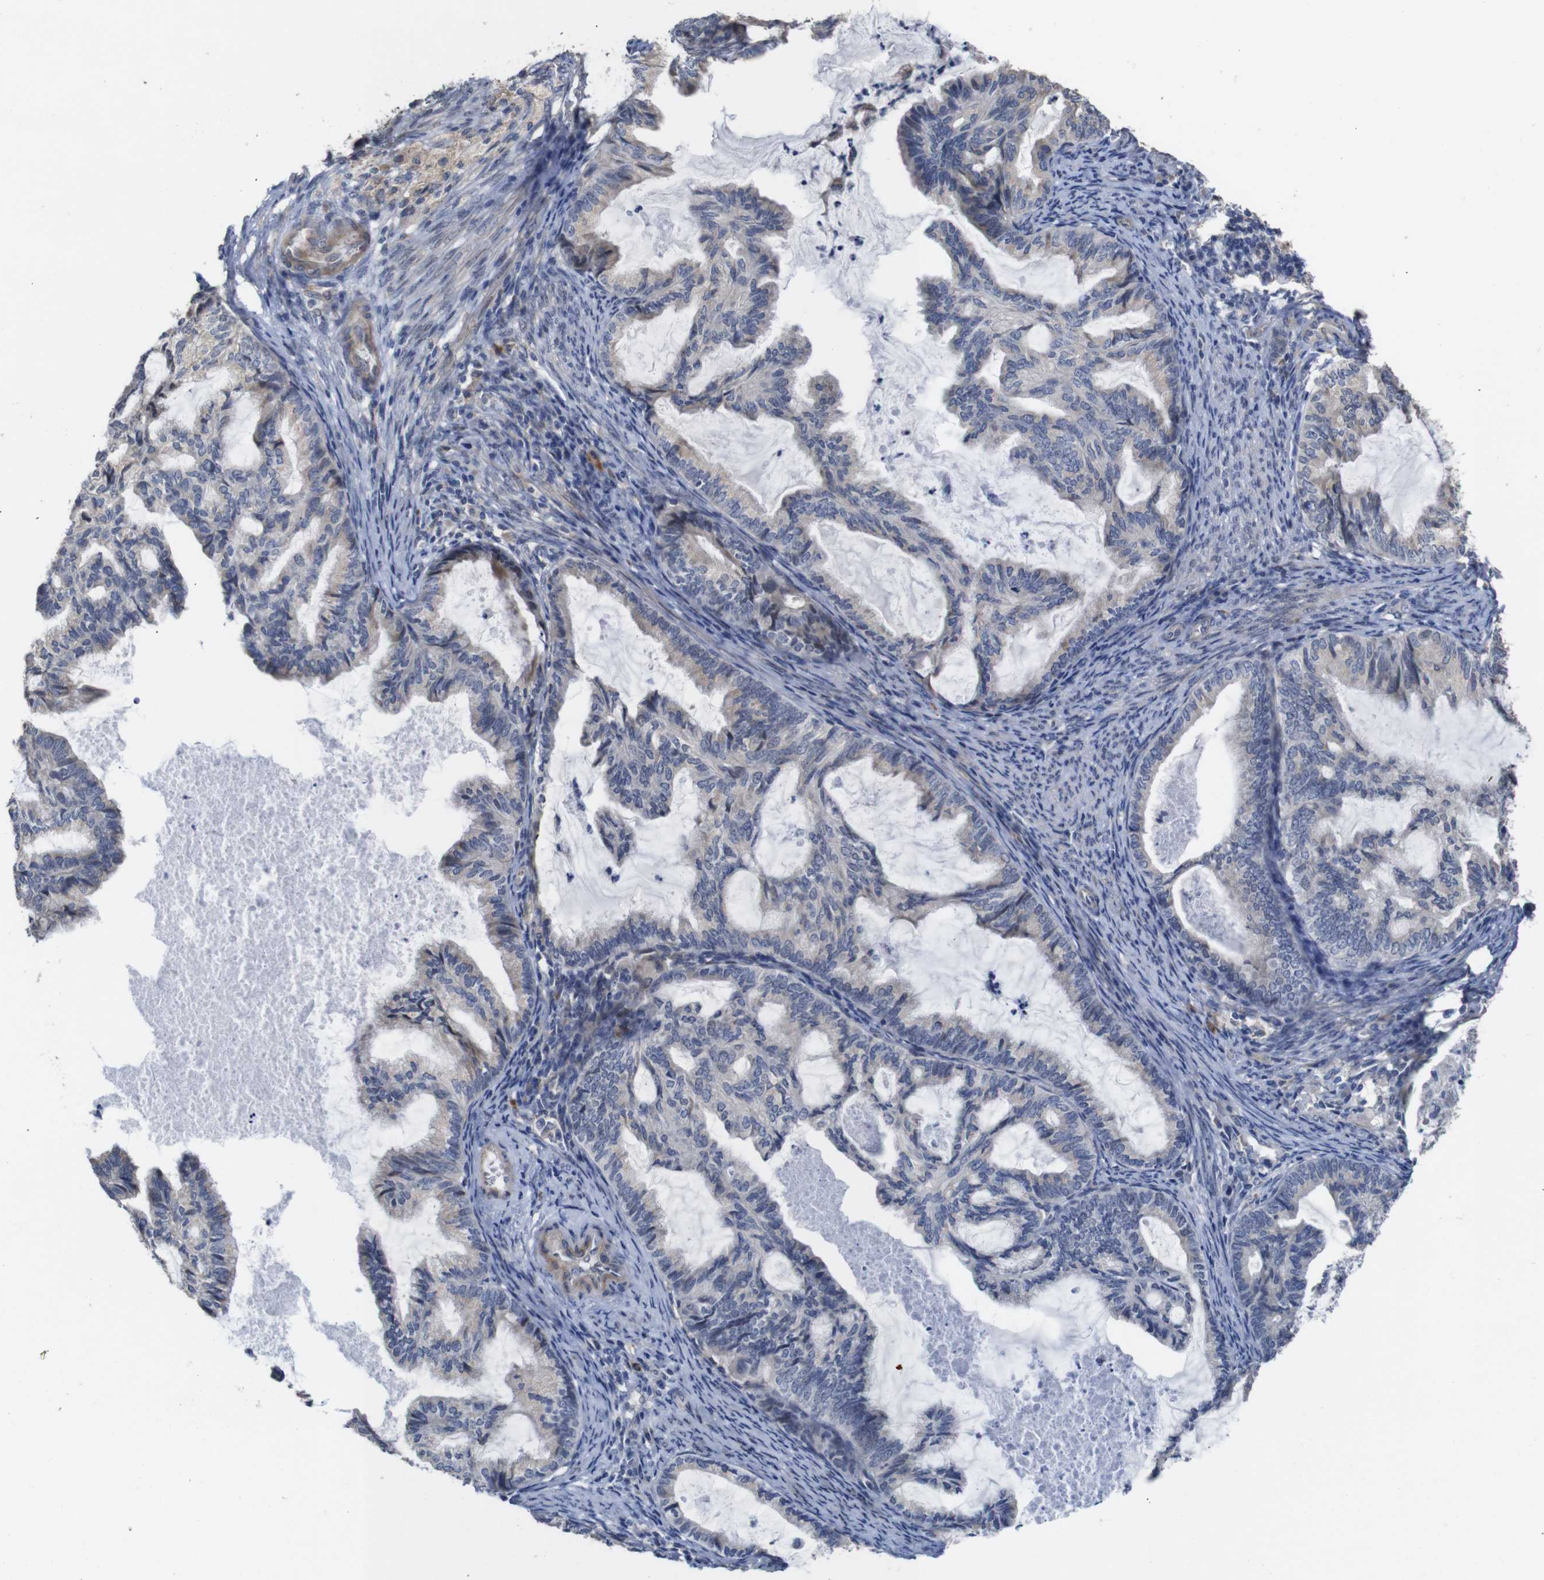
{"staining": {"intensity": "weak", "quantity": "<25%", "location": "cytoplasmic/membranous"}, "tissue": "cervical cancer", "cell_type": "Tumor cells", "image_type": "cancer", "snomed": [{"axis": "morphology", "description": "Normal tissue, NOS"}, {"axis": "morphology", "description": "Adenocarcinoma, NOS"}, {"axis": "topography", "description": "Cervix"}, {"axis": "topography", "description": "Endometrium"}], "caption": "DAB immunohistochemical staining of human adenocarcinoma (cervical) displays no significant staining in tumor cells.", "gene": "TCEAL9", "patient": {"sex": "female", "age": 86}}